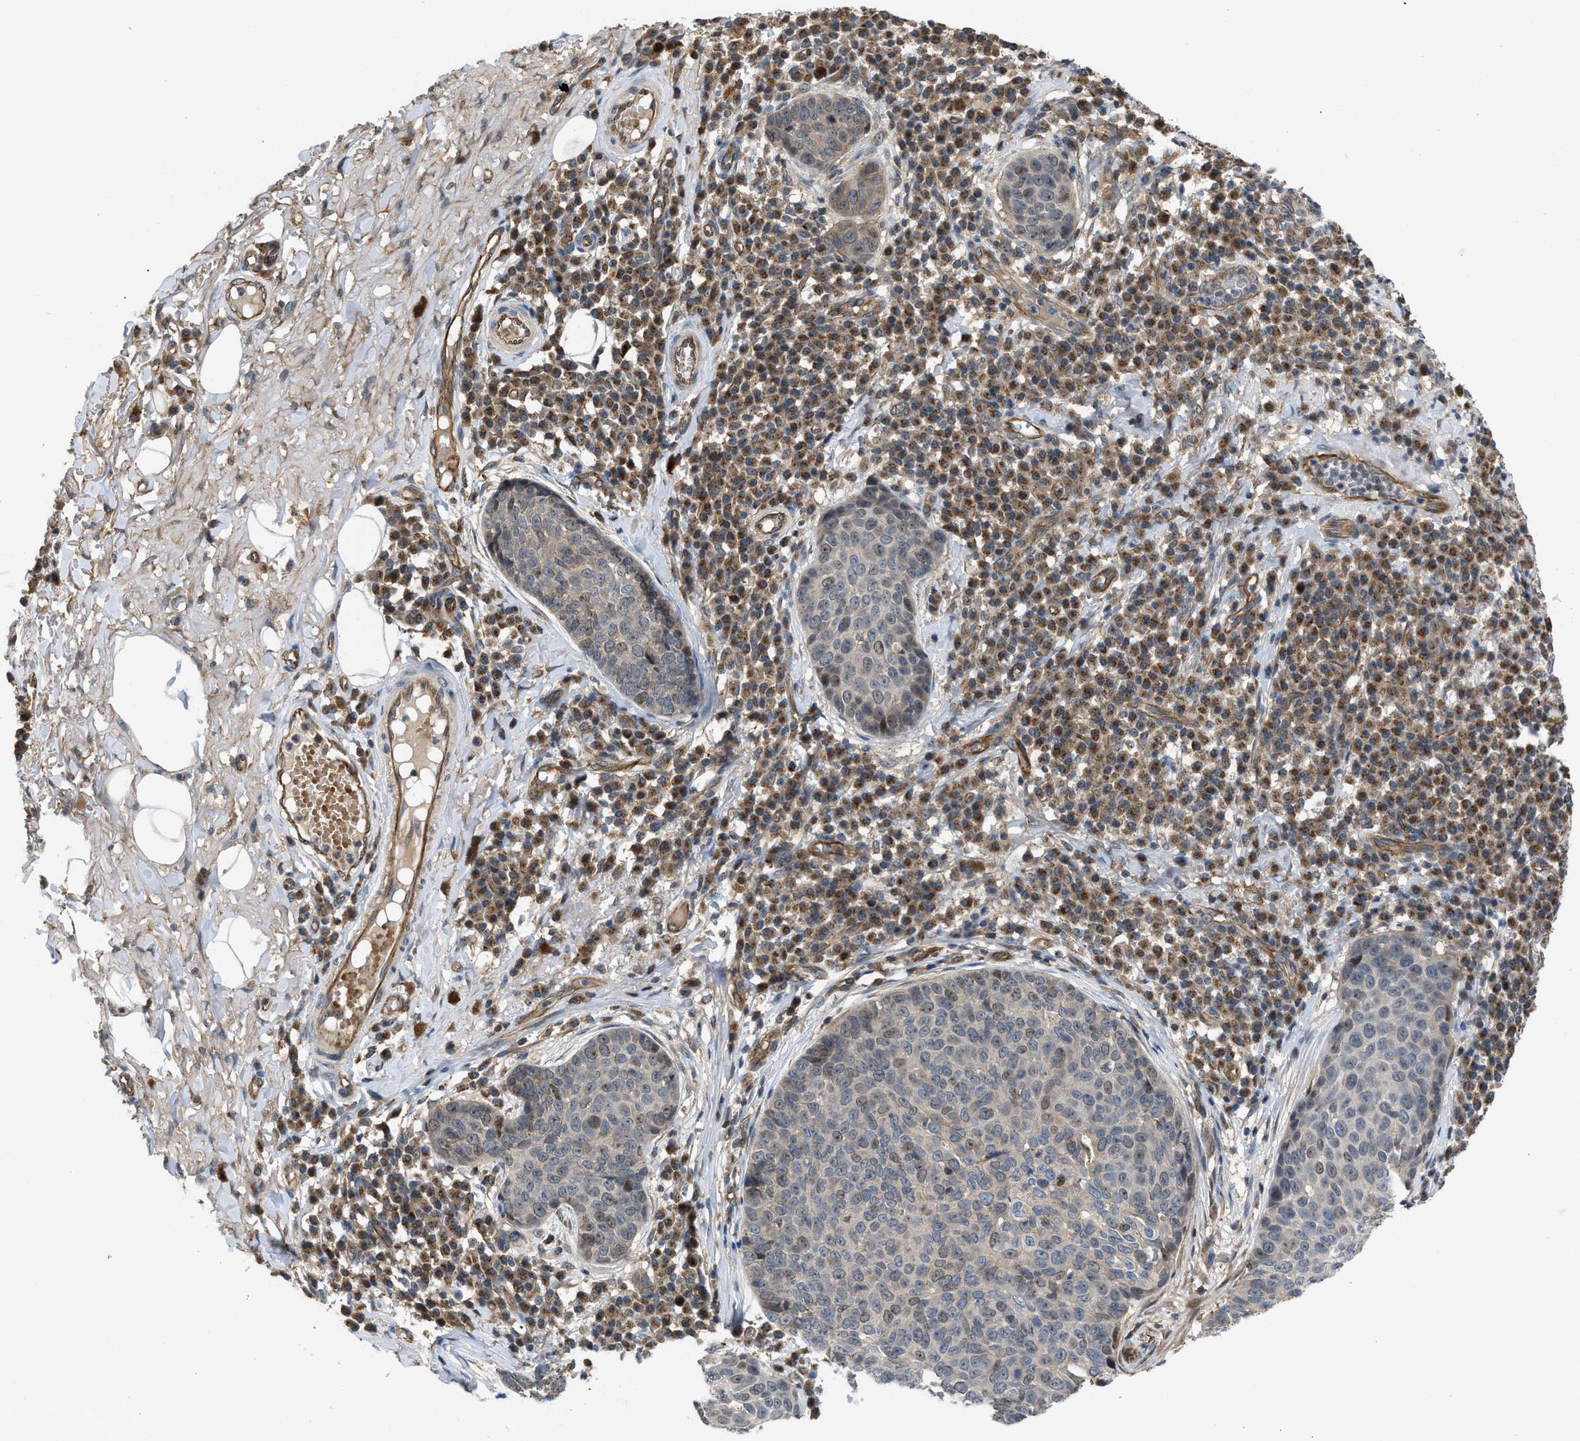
{"staining": {"intensity": "weak", "quantity": "<25%", "location": "nuclear"}, "tissue": "skin cancer", "cell_type": "Tumor cells", "image_type": "cancer", "snomed": [{"axis": "morphology", "description": "Squamous cell carcinoma in situ, NOS"}, {"axis": "morphology", "description": "Squamous cell carcinoma, NOS"}, {"axis": "topography", "description": "Skin"}], "caption": "Immunohistochemistry (IHC) photomicrograph of skin cancer stained for a protein (brown), which exhibits no staining in tumor cells. (Brightfield microscopy of DAB immunohistochemistry at high magnification).", "gene": "GPATCH2L", "patient": {"sex": "male", "age": 93}}